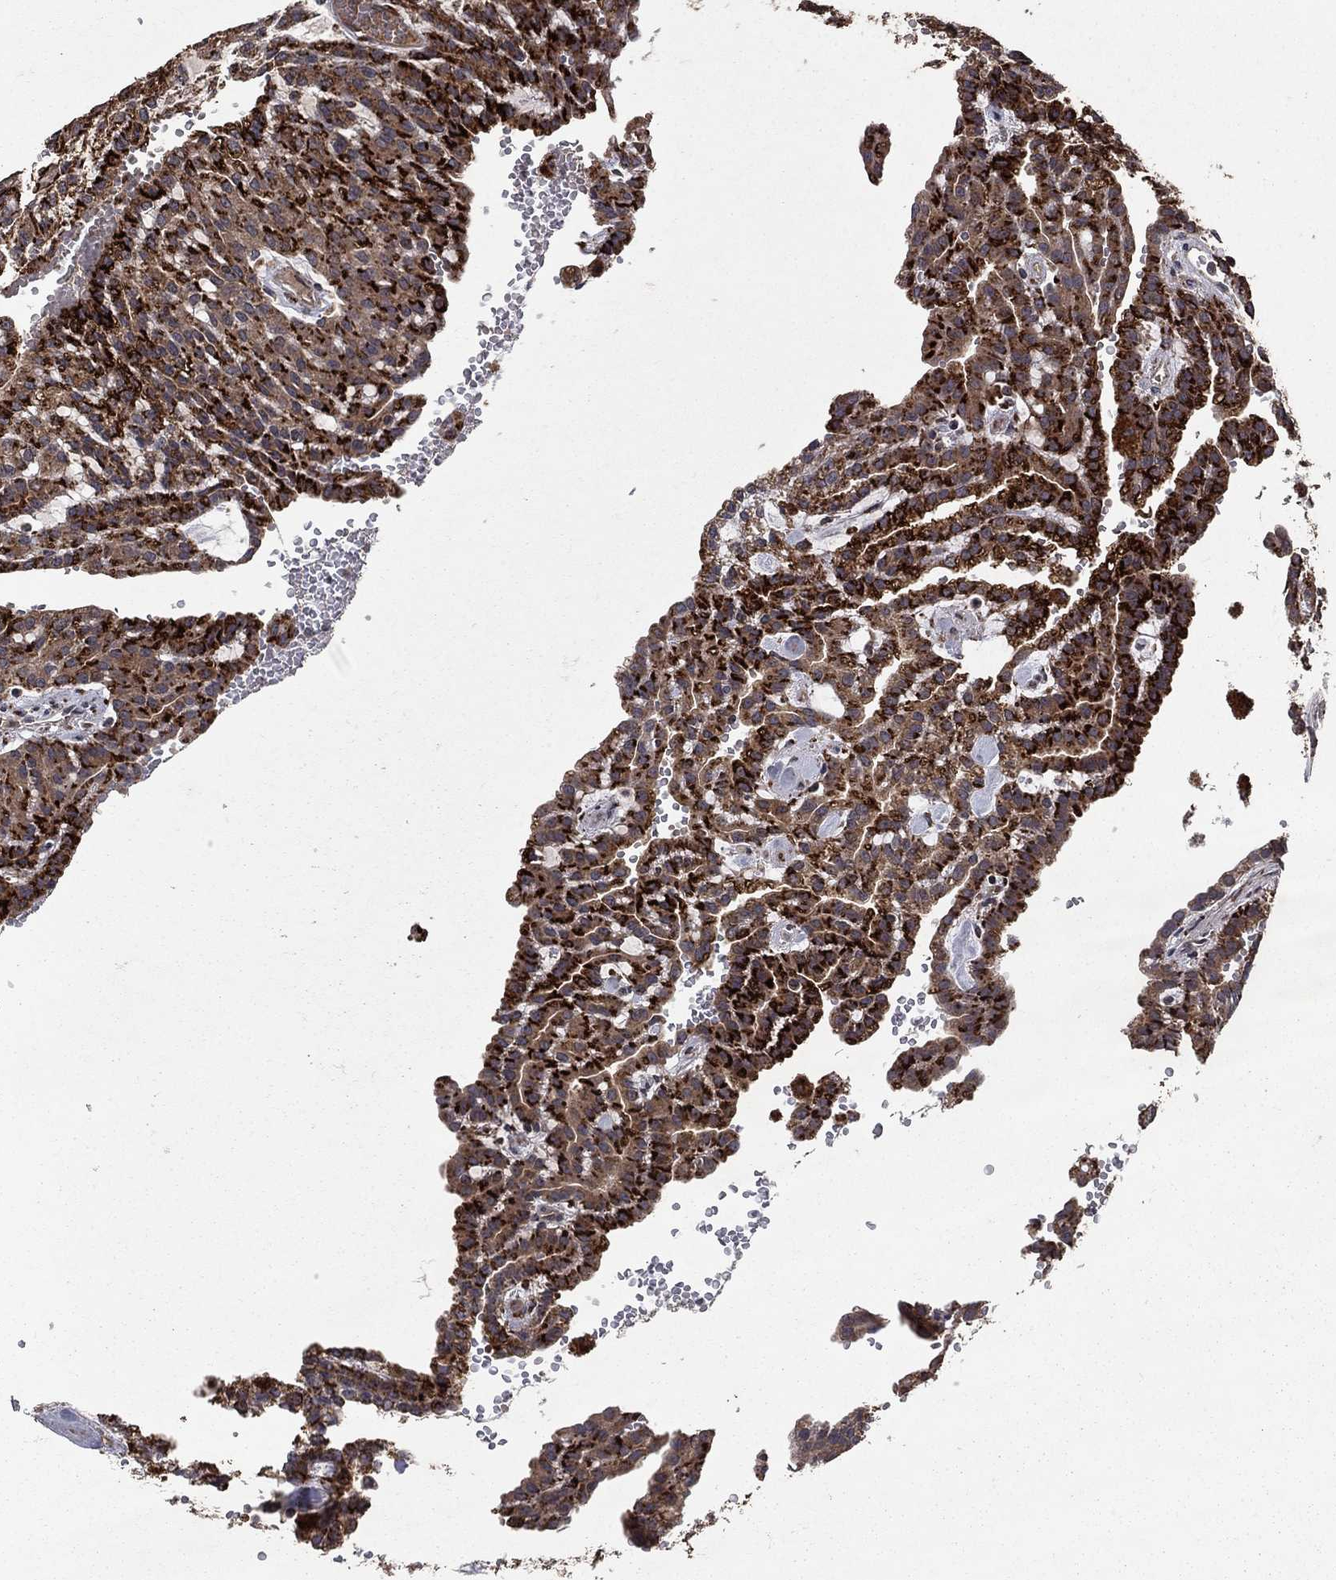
{"staining": {"intensity": "strong", "quantity": ">75%", "location": "cytoplasmic/membranous"}, "tissue": "renal cancer", "cell_type": "Tumor cells", "image_type": "cancer", "snomed": [{"axis": "morphology", "description": "Adenocarcinoma, NOS"}, {"axis": "topography", "description": "Kidney"}], "caption": "Immunohistochemistry of human renal cancer exhibits high levels of strong cytoplasmic/membranous expression in approximately >75% of tumor cells. (IHC, brightfield microscopy, high magnification).", "gene": "DHRS1", "patient": {"sex": "male", "age": 63}}